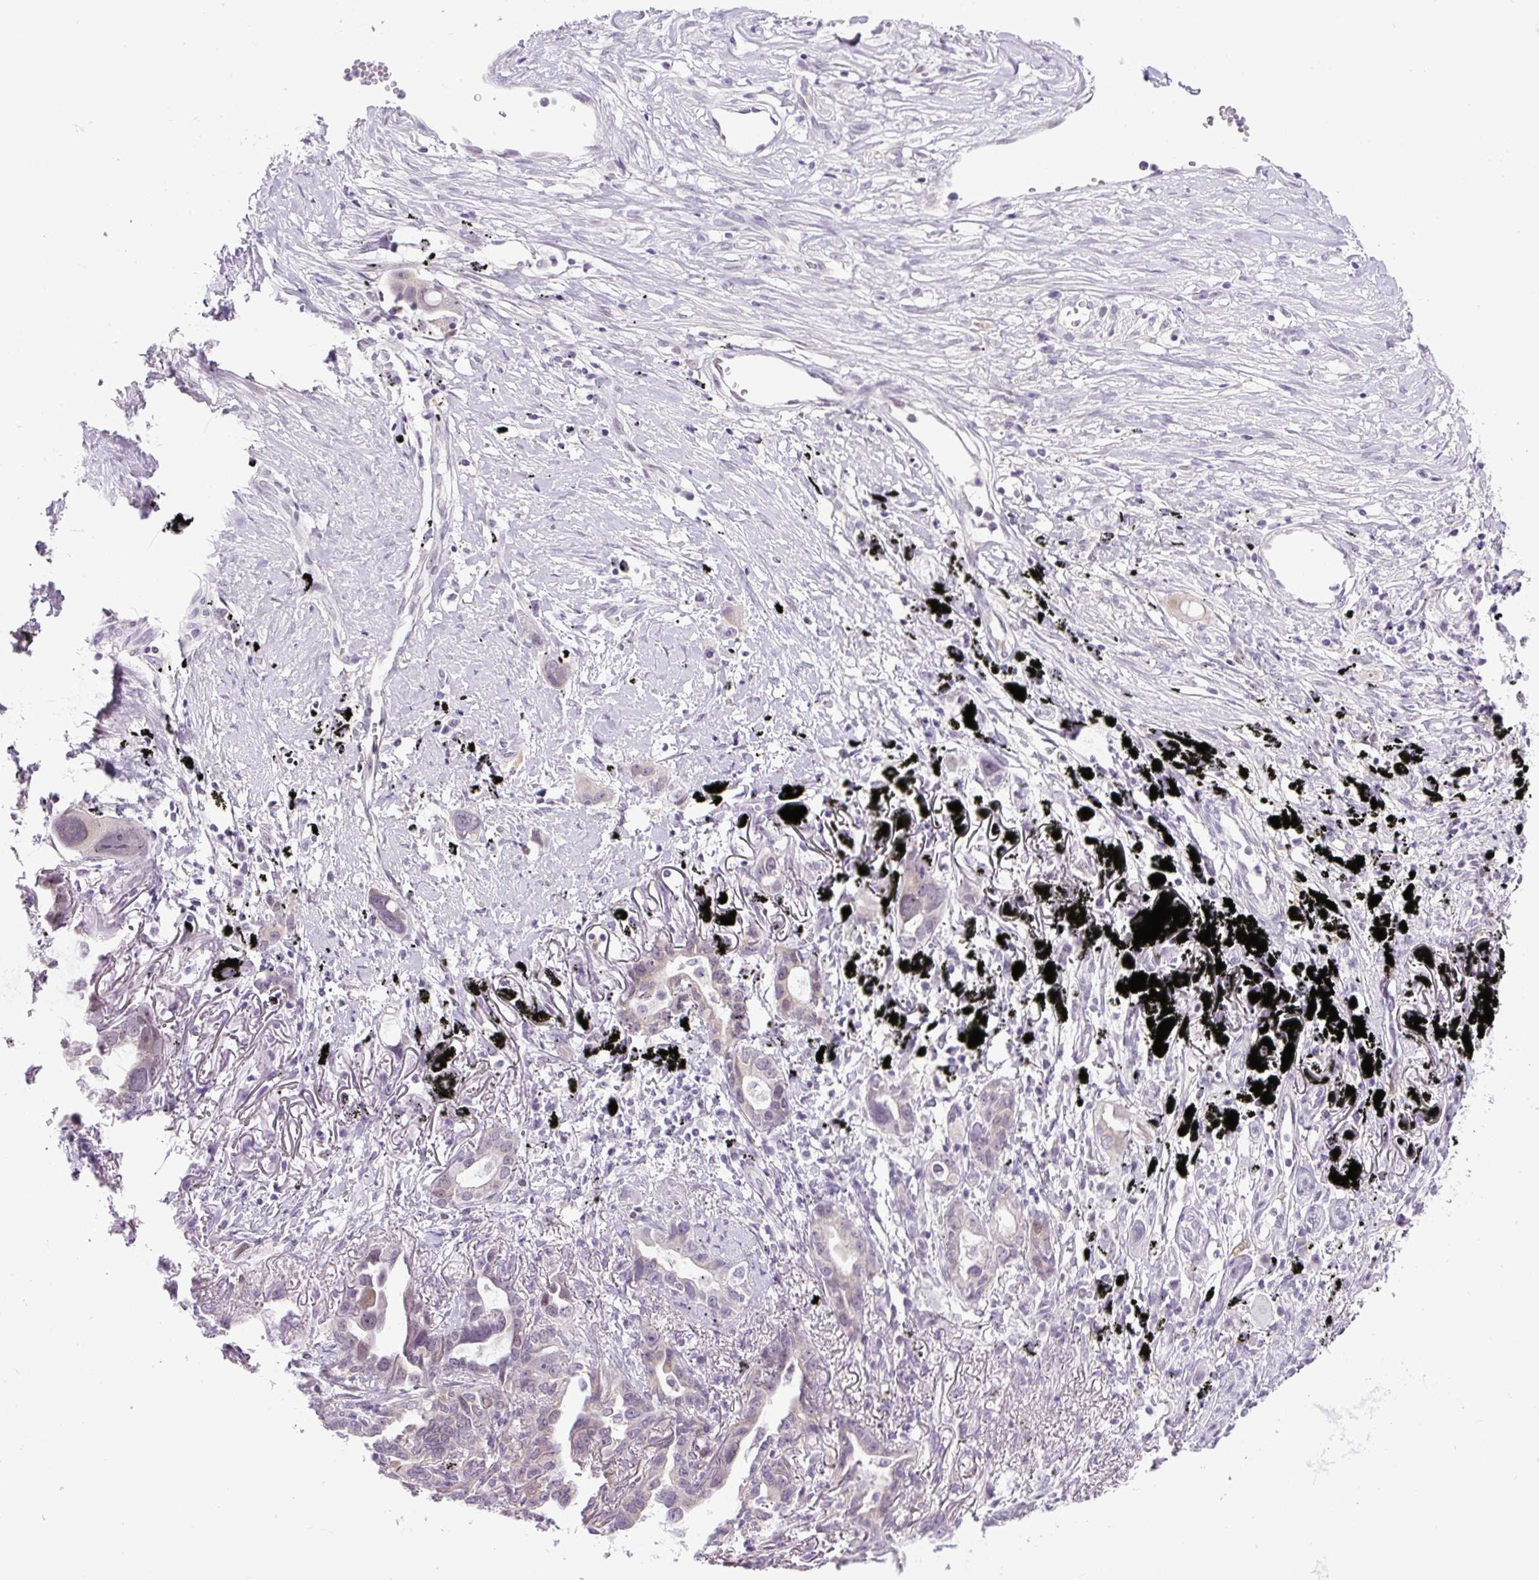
{"staining": {"intensity": "negative", "quantity": "none", "location": "none"}, "tissue": "lung cancer", "cell_type": "Tumor cells", "image_type": "cancer", "snomed": [{"axis": "morphology", "description": "Adenocarcinoma, NOS"}, {"axis": "topography", "description": "Lung"}], "caption": "Adenocarcinoma (lung) stained for a protein using immunohistochemistry (IHC) demonstrates no positivity tumor cells.", "gene": "RHBDD2", "patient": {"sex": "male", "age": 67}}